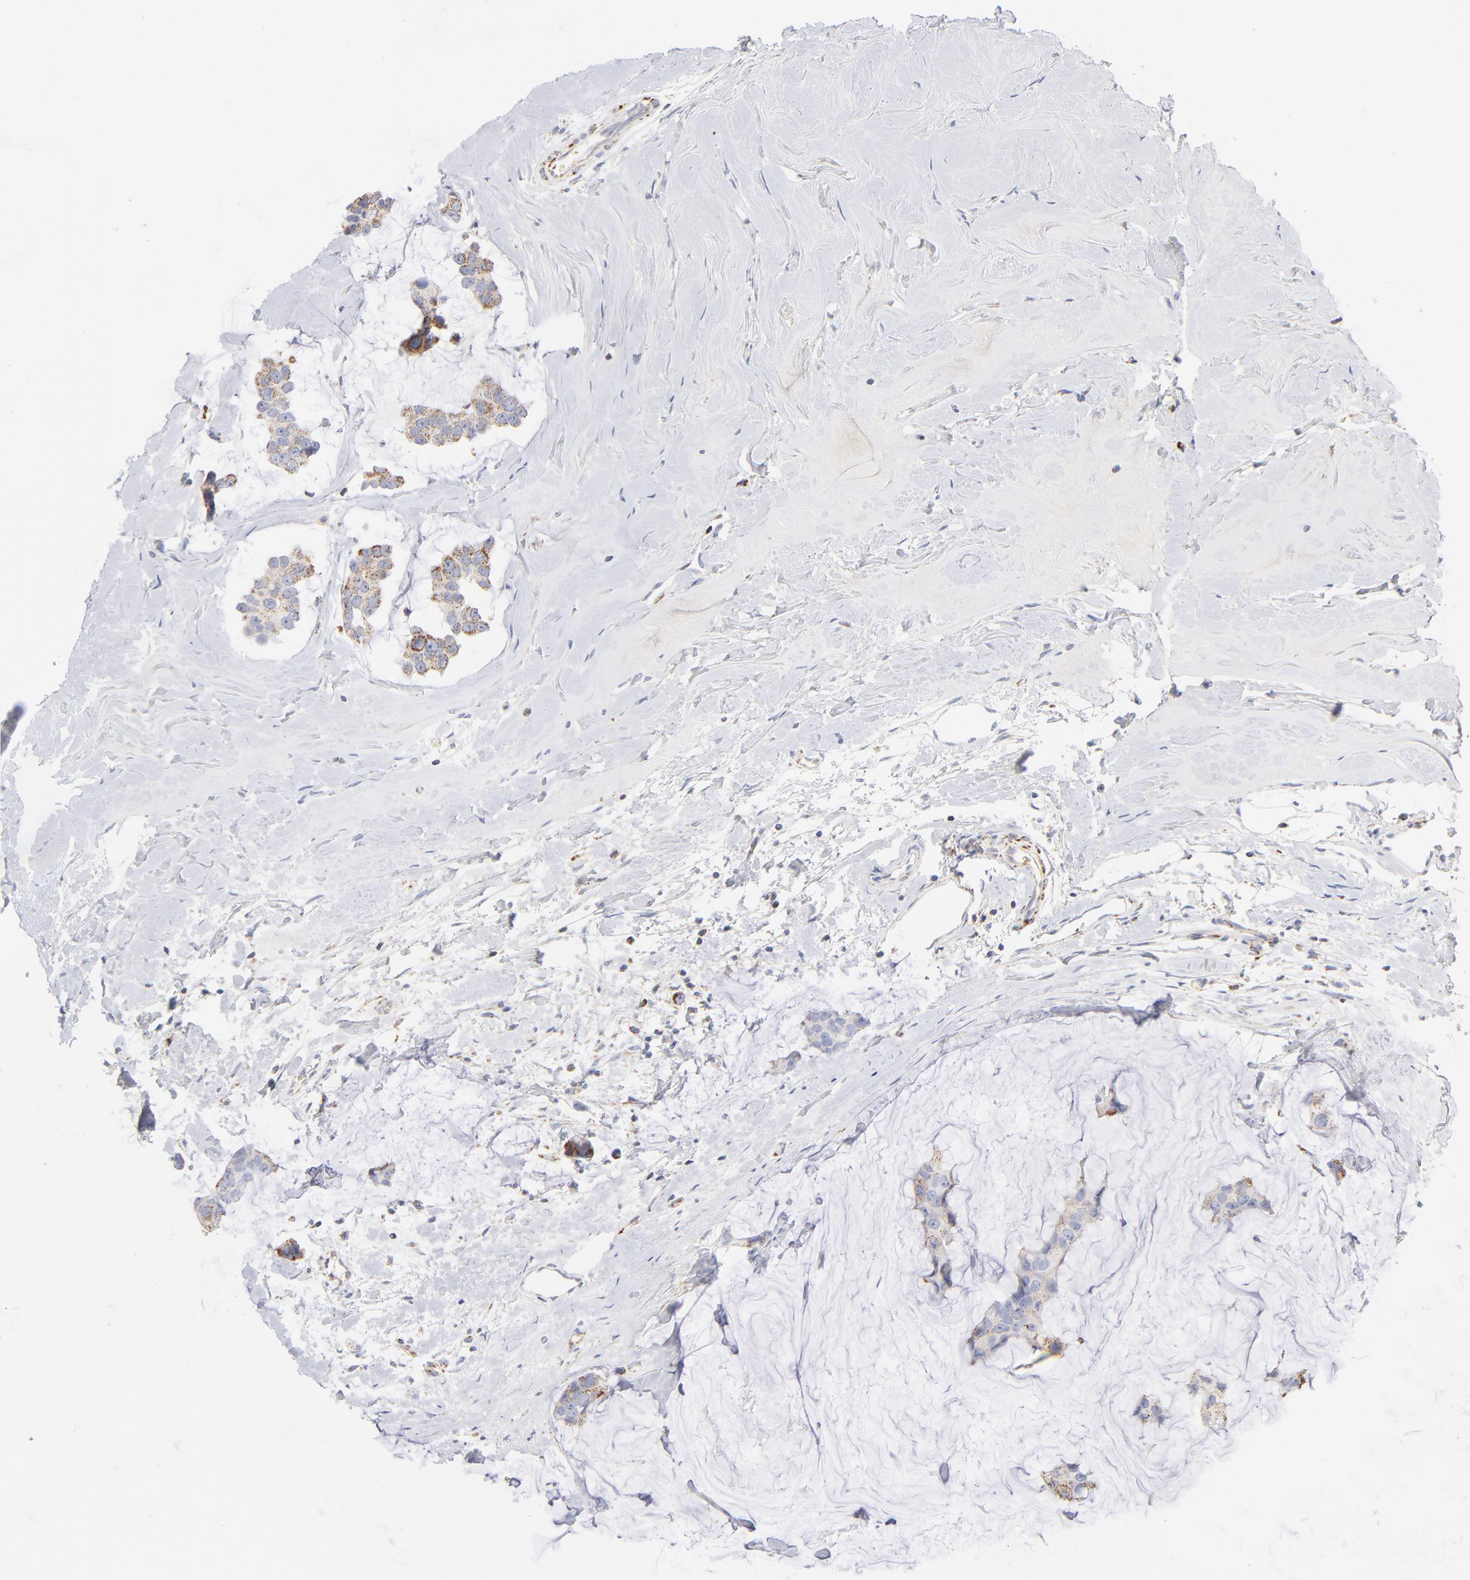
{"staining": {"intensity": "weak", "quantity": ">75%", "location": "cytoplasmic/membranous"}, "tissue": "breast cancer", "cell_type": "Tumor cells", "image_type": "cancer", "snomed": [{"axis": "morphology", "description": "Normal tissue, NOS"}, {"axis": "morphology", "description": "Duct carcinoma"}, {"axis": "topography", "description": "Breast"}], "caption": "Intraductal carcinoma (breast) tissue shows weak cytoplasmic/membranous expression in approximately >75% of tumor cells", "gene": "DLAT", "patient": {"sex": "female", "age": 50}}